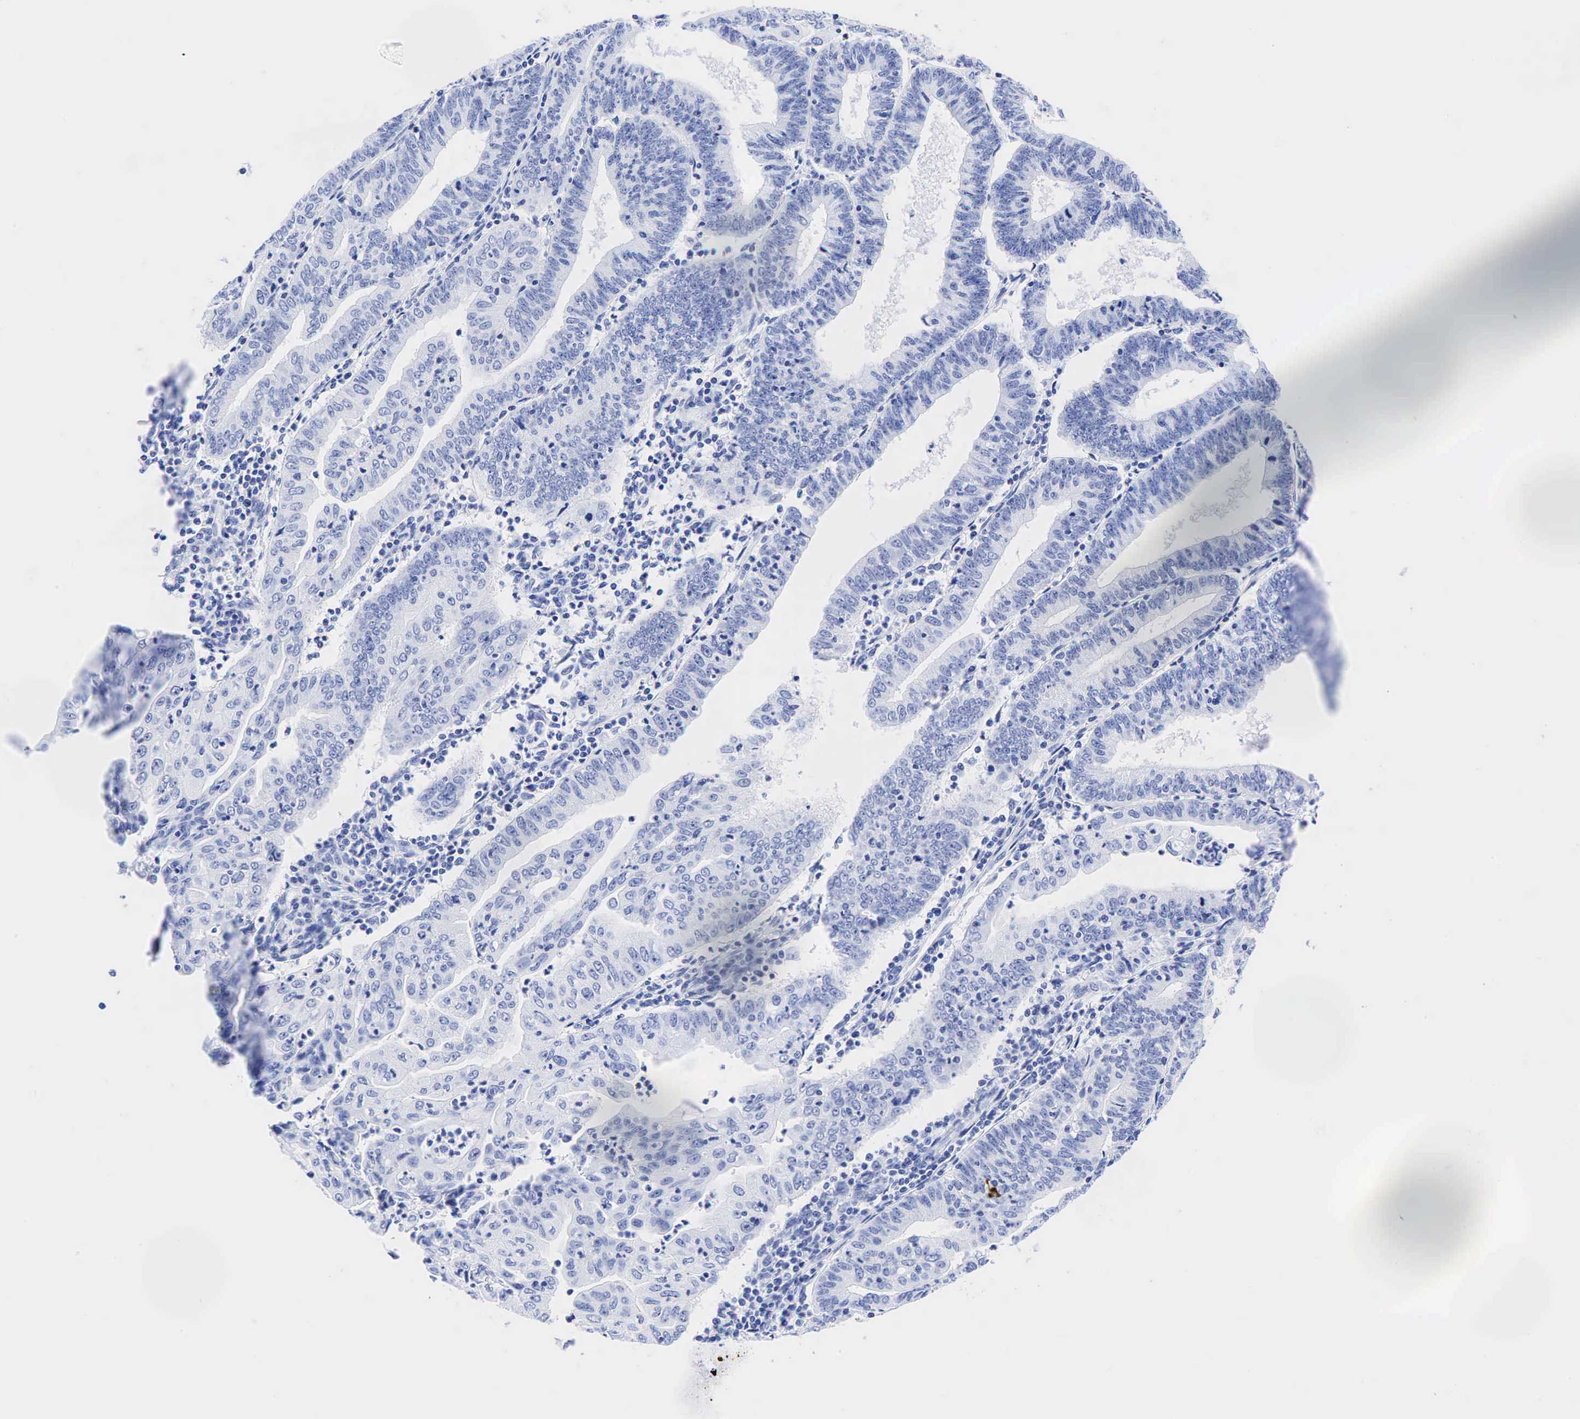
{"staining": {"intensity": "negative", "quantity": "none", "location": "none"}, "tissue": "endometrial cancer", "cell_type": "Tumor cells", "image_type": "cancer", "snomed": [{"axis": "morphology", "description": "Adenocarcinoma, NOS"}, {"axis": "topography", "description": "Endometrium"}], "caption": "Protein analysis of adenocarcinoma (endometrial) reveals no significant staining in tumor cells.", "gene": "CHGA", "patient": {"sex": "female", "age": 60}}